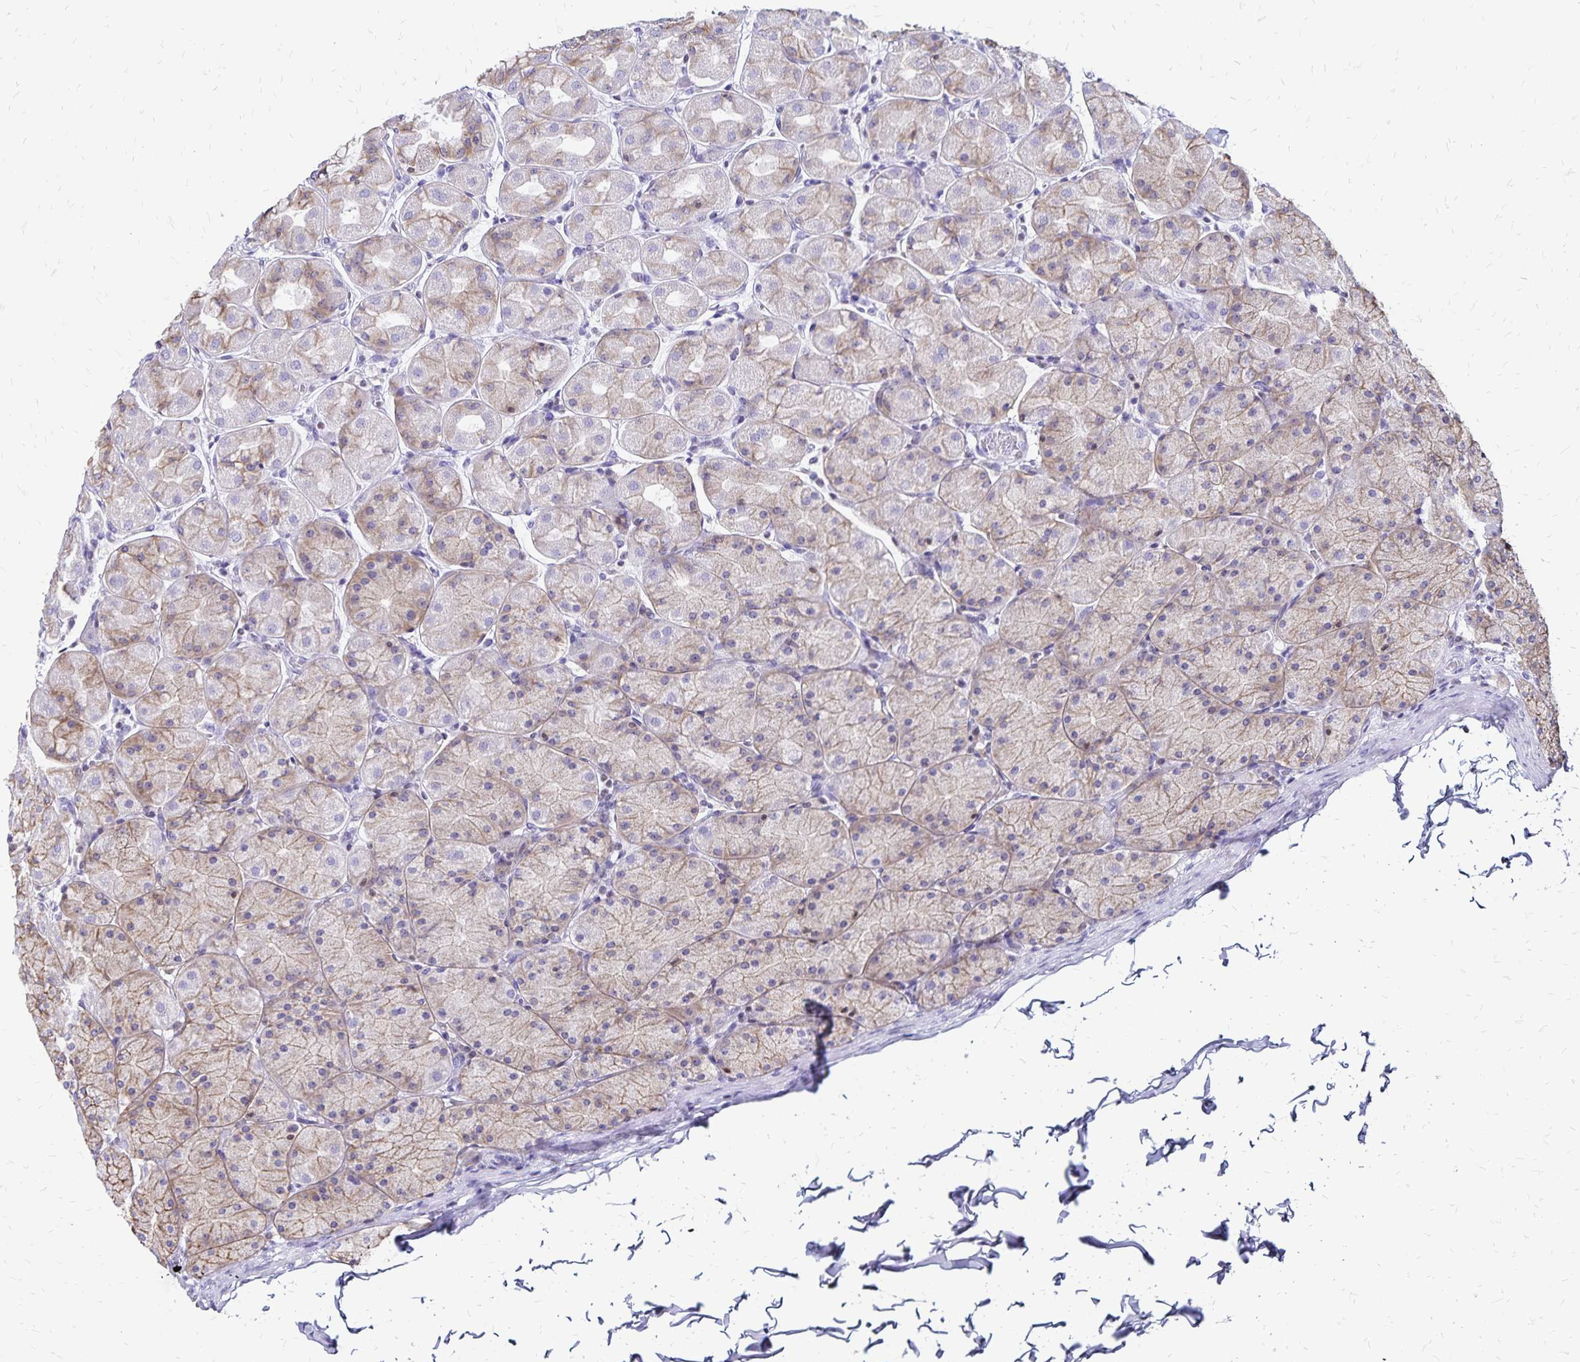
{"staining": {"intensity": "moderate", "quantity": "25%-75%", "location": "cytoplasmic/membranous"}, "tissue": "stomach", "cell_type": "Glandular cells", "image_type": "normal", "snomed": [{"axis": "morphology", "description": "Normal tissue, NOS"}, {"axis": "topography", "description": "Stomach, upper"}], "caption": "Immunohistochemistry (DAB) staining of normal human stomach displays moderate cytoplasmic/membranous protein positivity in approximately 25%-75% of glandular cells.", "gene": "IKZF1", "patient": {"sex": "female", "age": 56}}